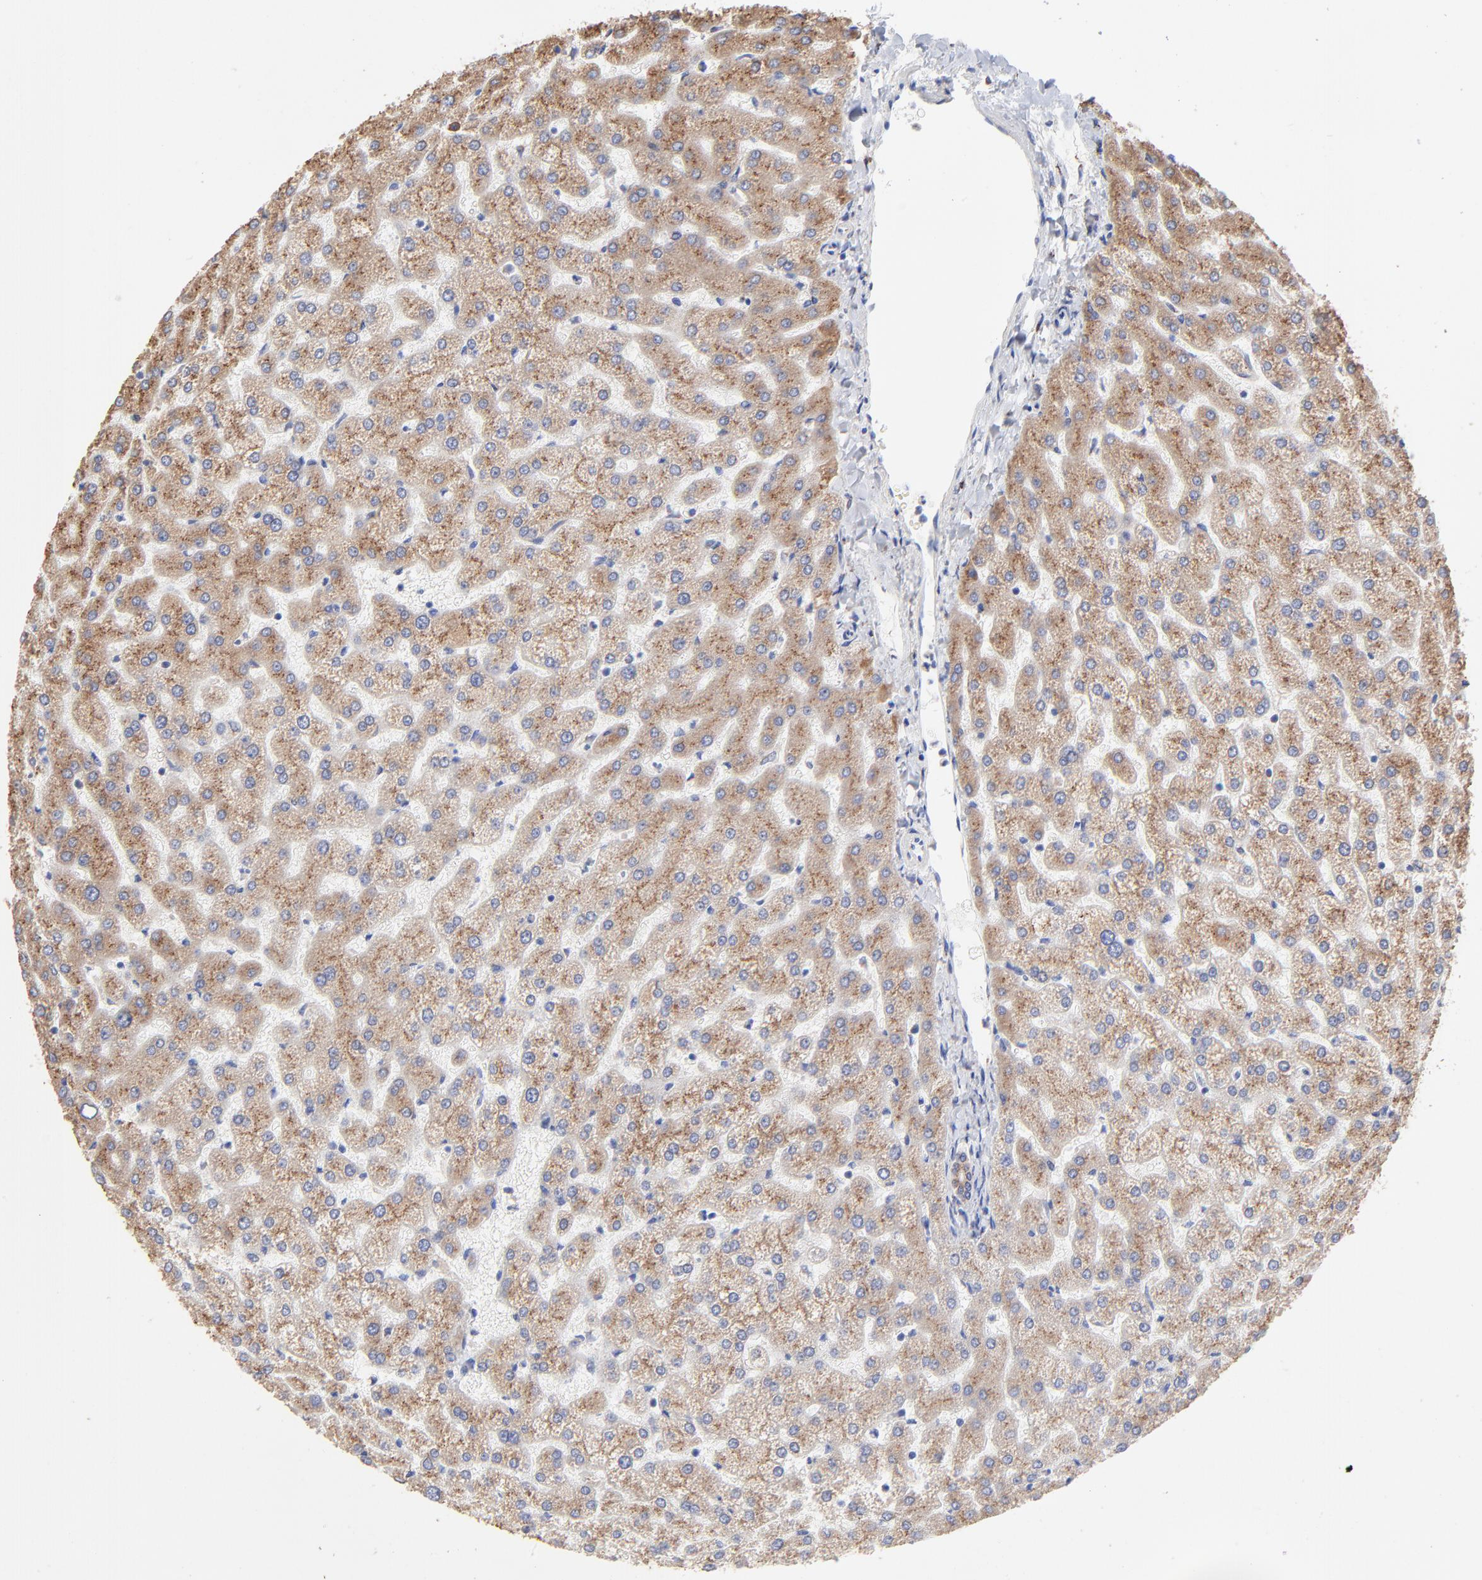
{"staining": {"intensity": "moderate", "quantity": ">75%", "location": "cytoplasmic/membranous"}, "tissue": "liver", "cell_type": "Hepatocytes", "image_type": "normal", "snomed": [{"axis": "morphology", "description": "Normal tissue, NOS"}, {"axis": "topography", "description": "Liver"}], "caption": "A brown stain highlights moderate cytoplasmic/membranous staining of a protein in hepatocytes of benign liver. (IHC, brightfield microscopy, high magnification).", "gene": "LMAN1", "patient": {"sex": "female", "age": 32}}